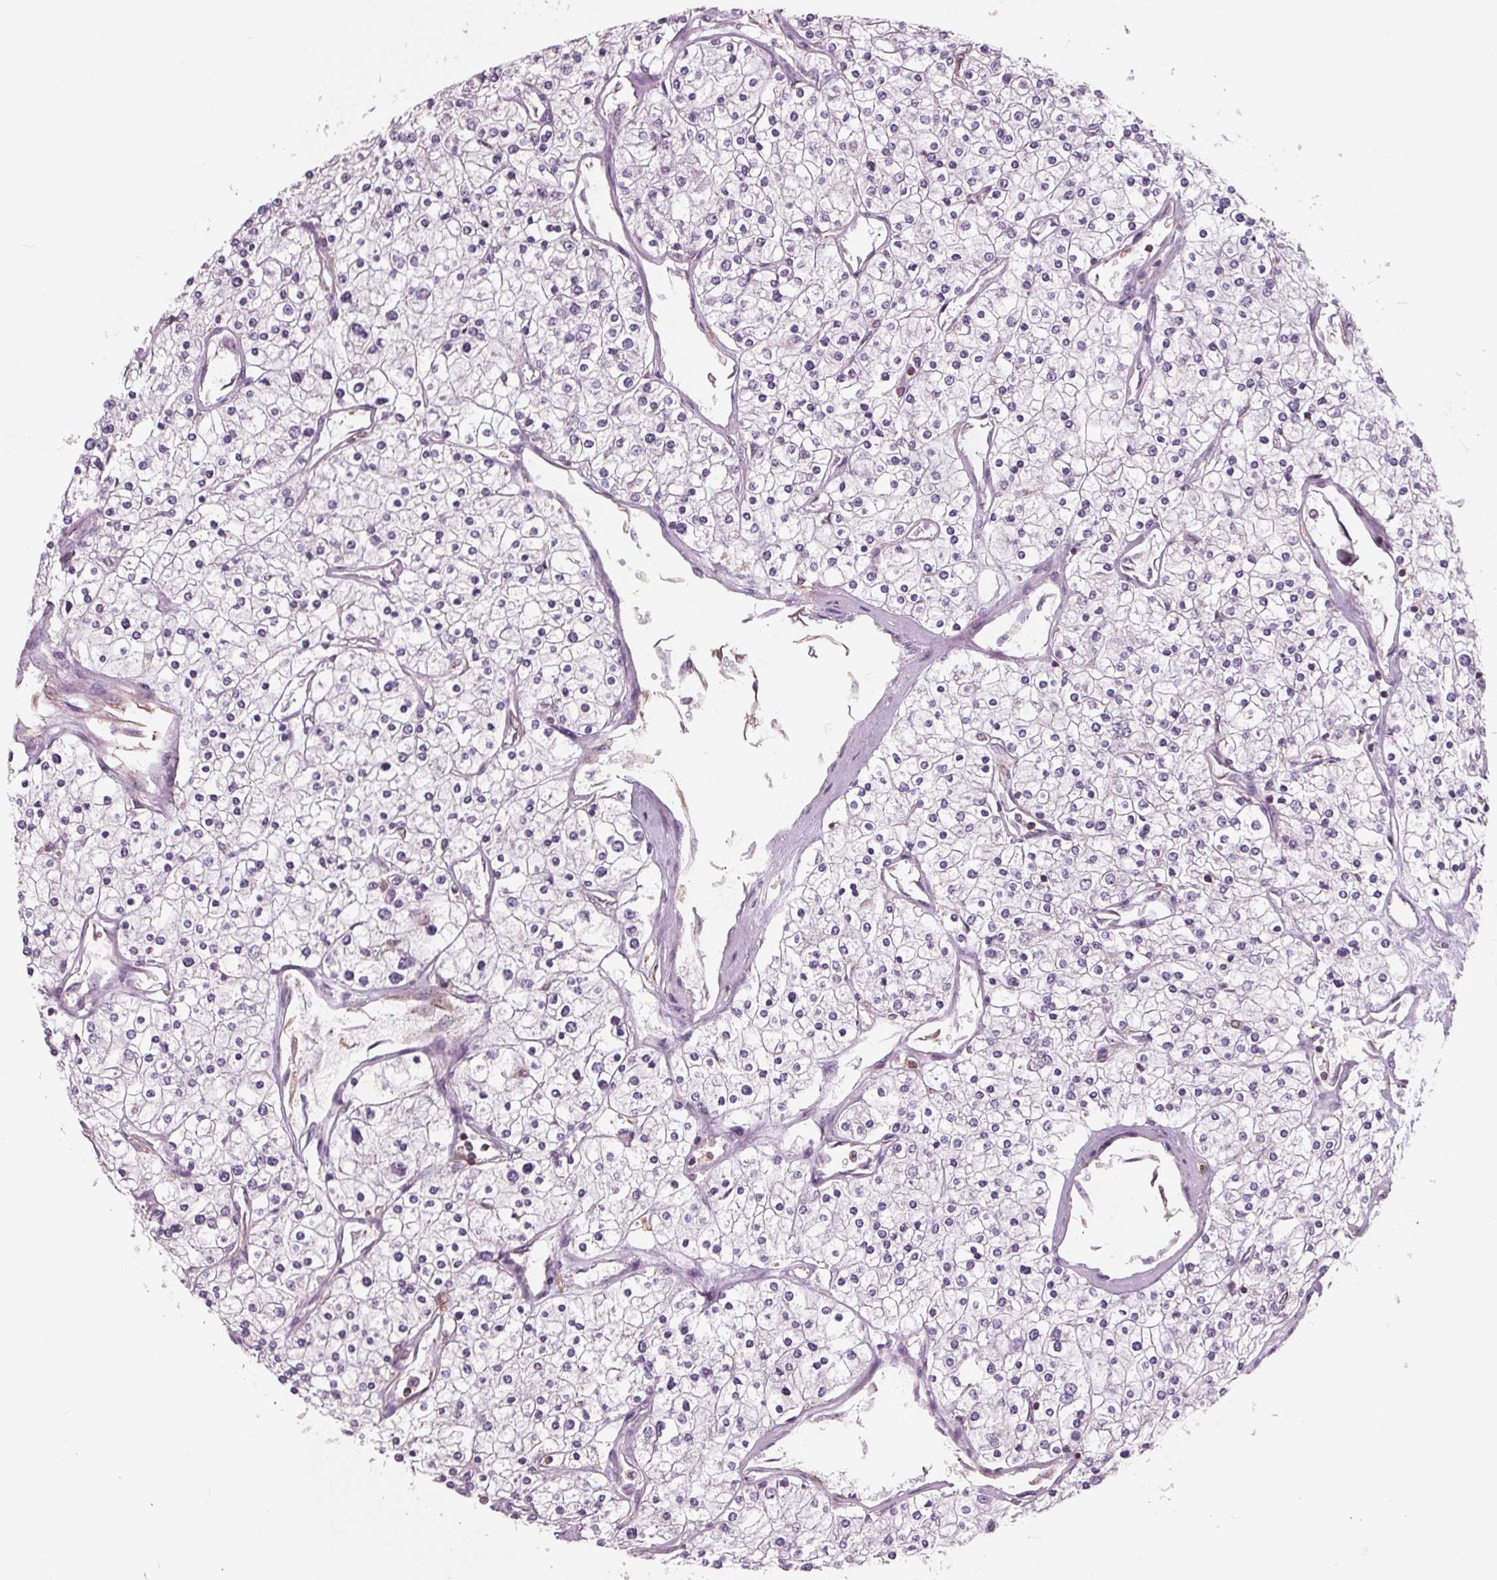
{"staining": {"intensity": "negative", "quantity": "none", "location": "none"}, "tissue": "renal cancer", "cell_type": "Tumor cells", "image_type": "cancer", "snomed": [{"axis": "morphology", "description": "Adenocarcinoma, NOS"}, {"axis": "topography", "description": "Kidney"}], "caption": "Human renal adenocarcinoma stained for a protein using immunohistochemistry (IHC) shows no expression in tumor cells.", "gene": "ARHGAP25", "patient": {"sex": "male", "age": 80}}